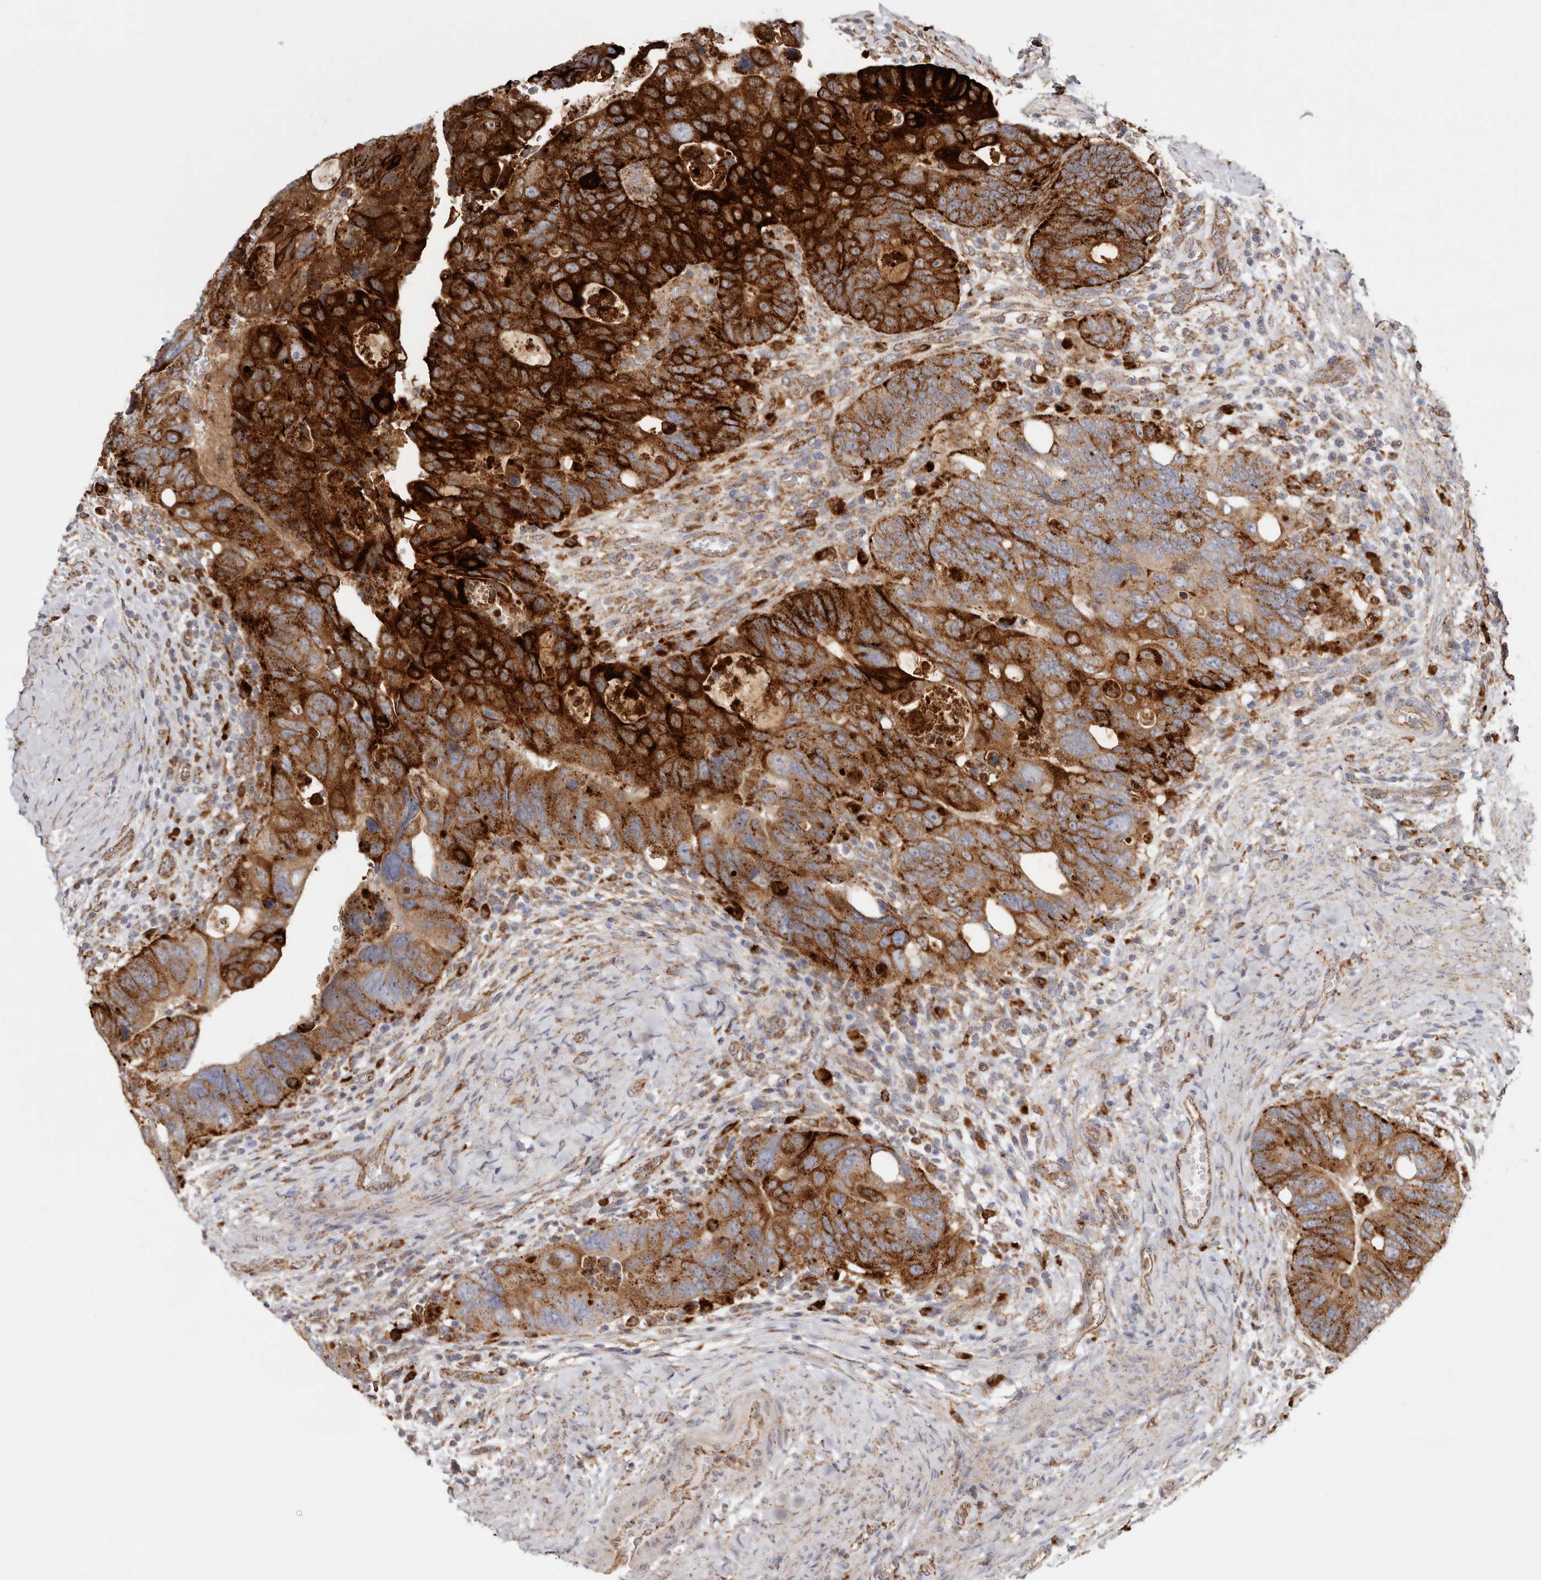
{"staining": {"intensity": "strong", "quantity": ">75%", "location": "cytoplasmic/membranous"}, "tissue": "colorectal cancer", "cell_type": "Tumor cells", "image_type": "cancer", "snomed": [{"axis": "morphology", "description": "Adenocarcinoma, NOS"}, {"axis": "topography", "description": "Rectum"}], "caption": "Colorectal adenocarcinoma stained with DAB IHC displays high levels of strong cytoplasmic/membranous positivity in about >75% of tumor cells. Ihc stains the protein in brown and the nuclei are stained blue.", "gene": "GRN", "patient": {"sex": "male", "age": 59}}